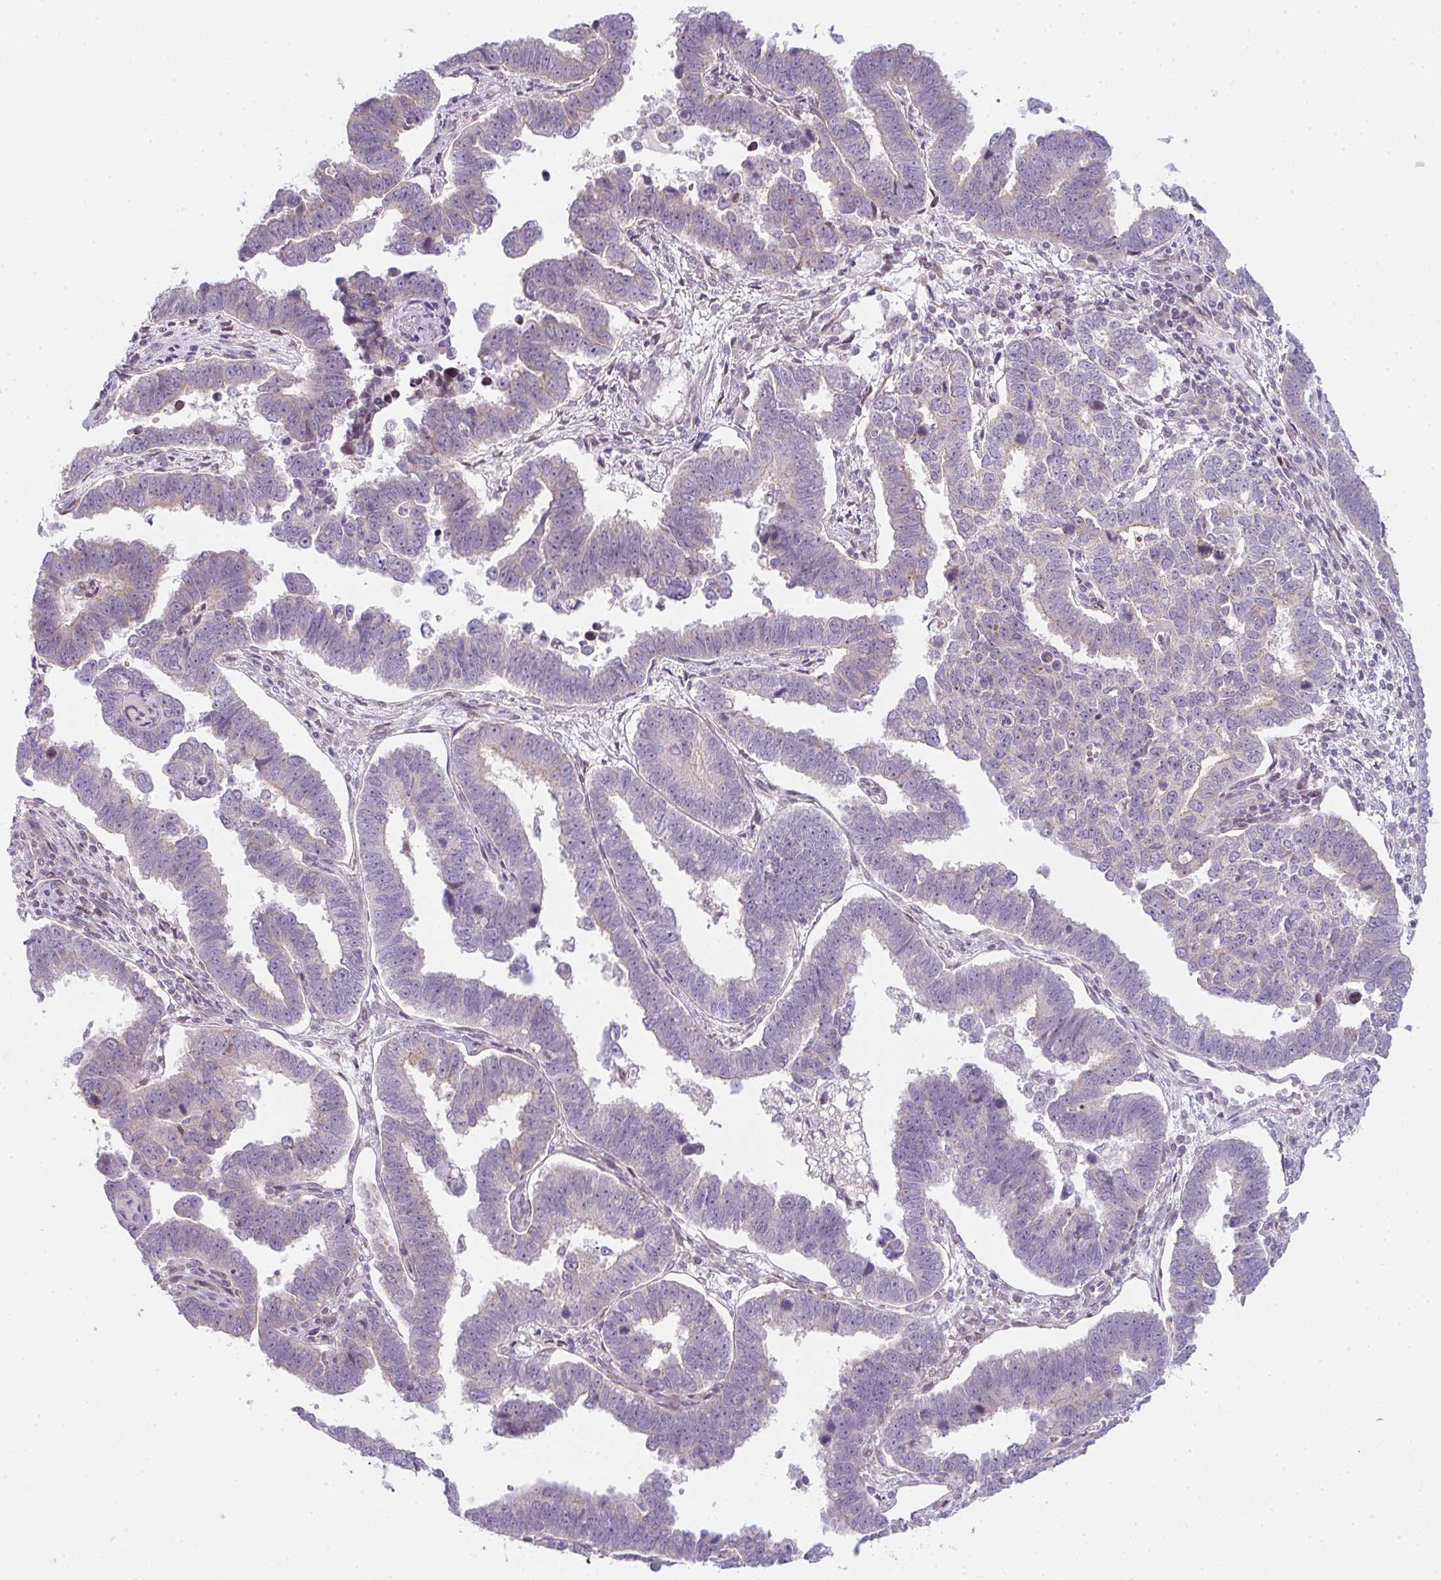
{"staining": {"intensity": "negative", "quantity": "none", "location": "none"}, "tissue": "endometrial cancer", "cell_type": "Tumor cells", "image_type": "cancer", "snomed": [{"axis": "morphology", "description": "Adenocarcinoma, NOS"}, {"axis": "topography", "description": "Endometrium"}], "caption": "This is an immunohistochemistry image of human endometrial adenocarcinoma. There is no staining in tumor cells.", "gene": "TMEM237", "patient": {"sex": "female", "age": 75}}